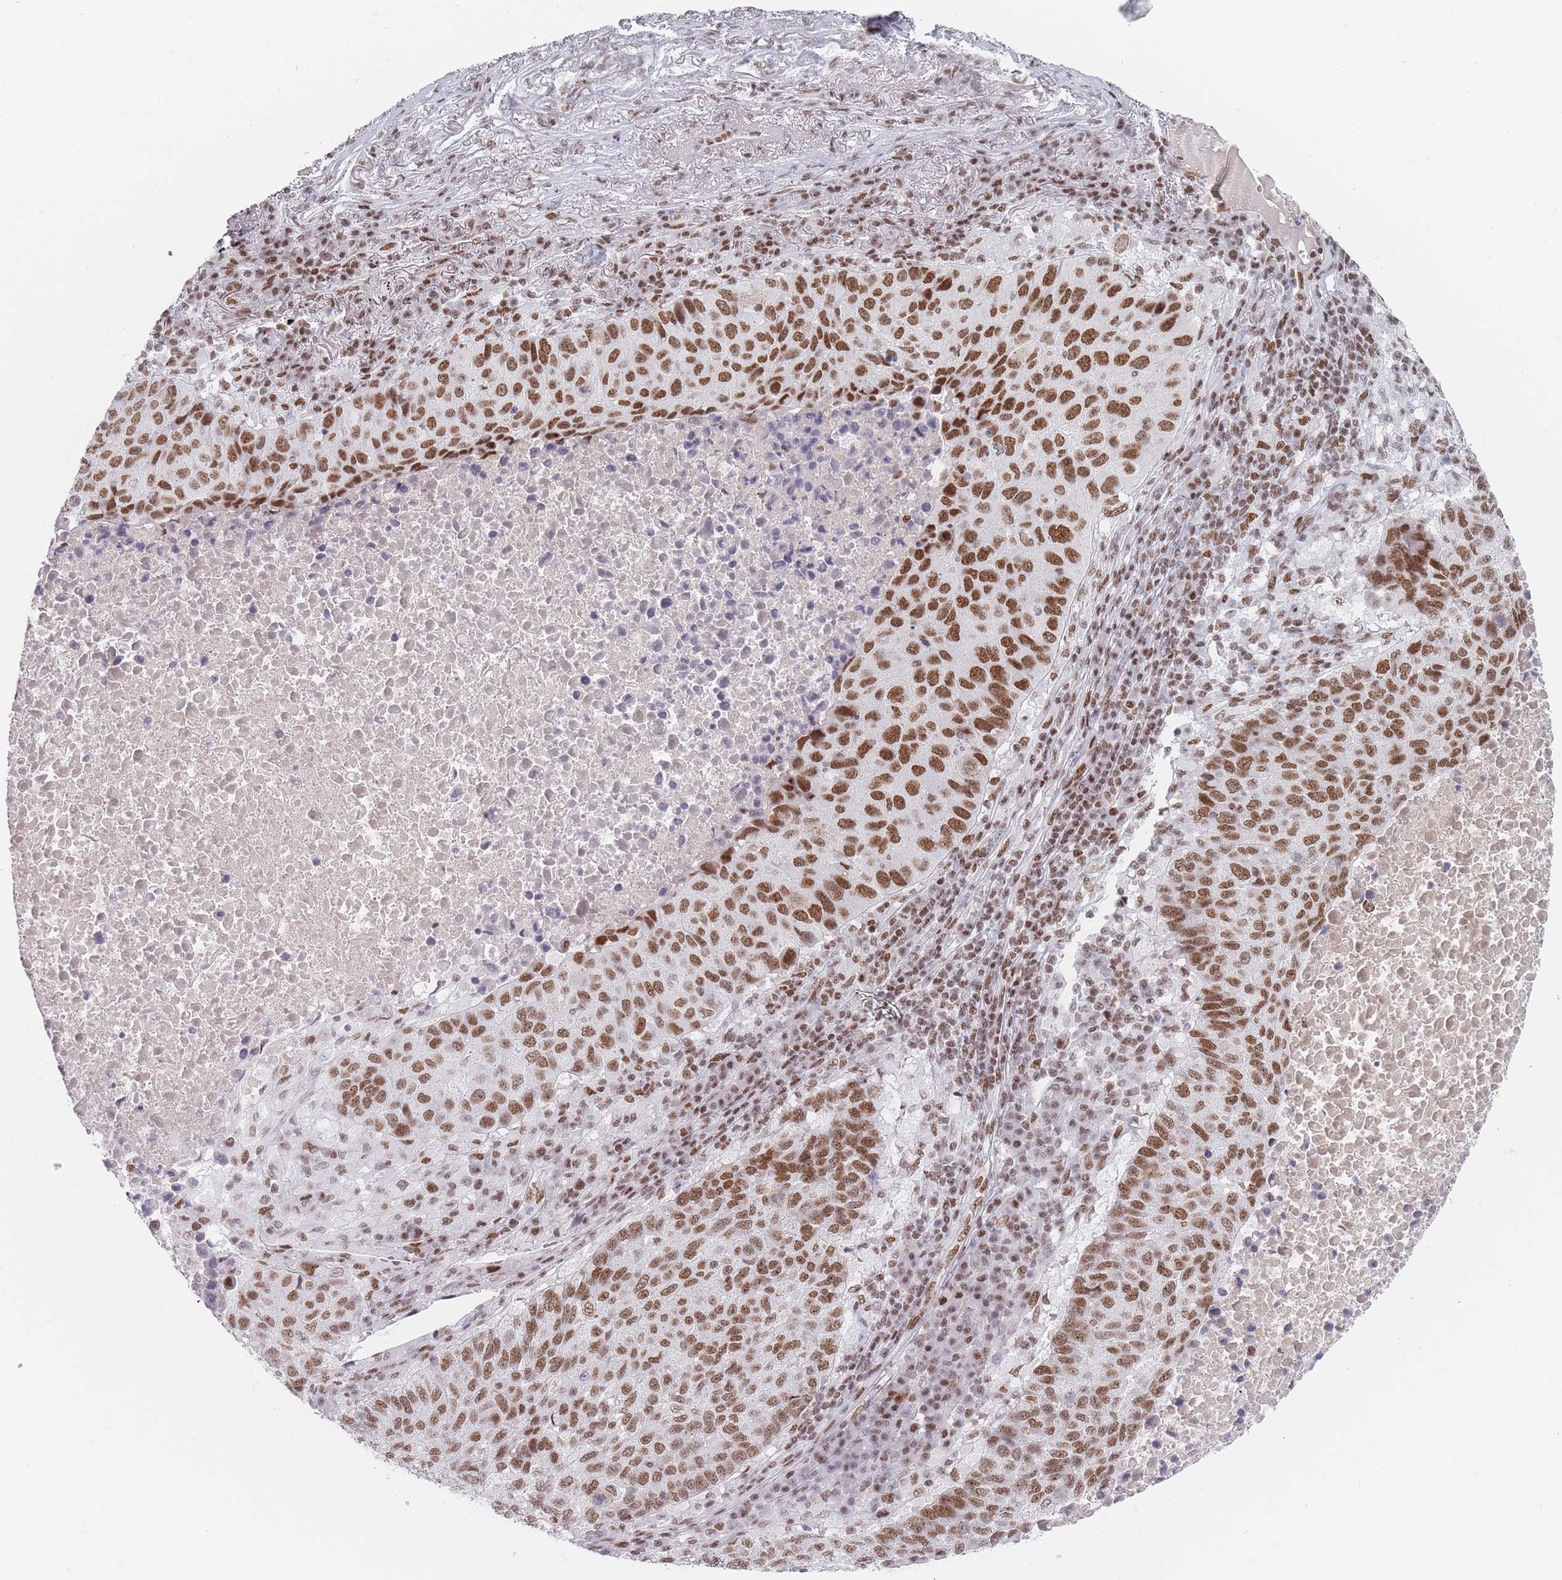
{"staining": {"intensity": "moderate", "quantity": ">75%", "location": "nuclear"}, "tissue": "lung cancer", "cell_type": "Tumor cells", "image_type": "cancer", "snomed": [{"axis": "morphology", "description": "Squamous cell carcinoma, NOS"}, {"axis": "topography", "description": "Lung"}], "caption": "A histopathology image of human lung cancer (squamous cell carcinoma) stained for a protein demonstrates moderate nuclear brown staining in tumor cells. Ihc stains the protein of interest in brown and the nuclei are stained blue.", "gene": "SAFB2", "patient": {"sex": "male", "age": 73}}